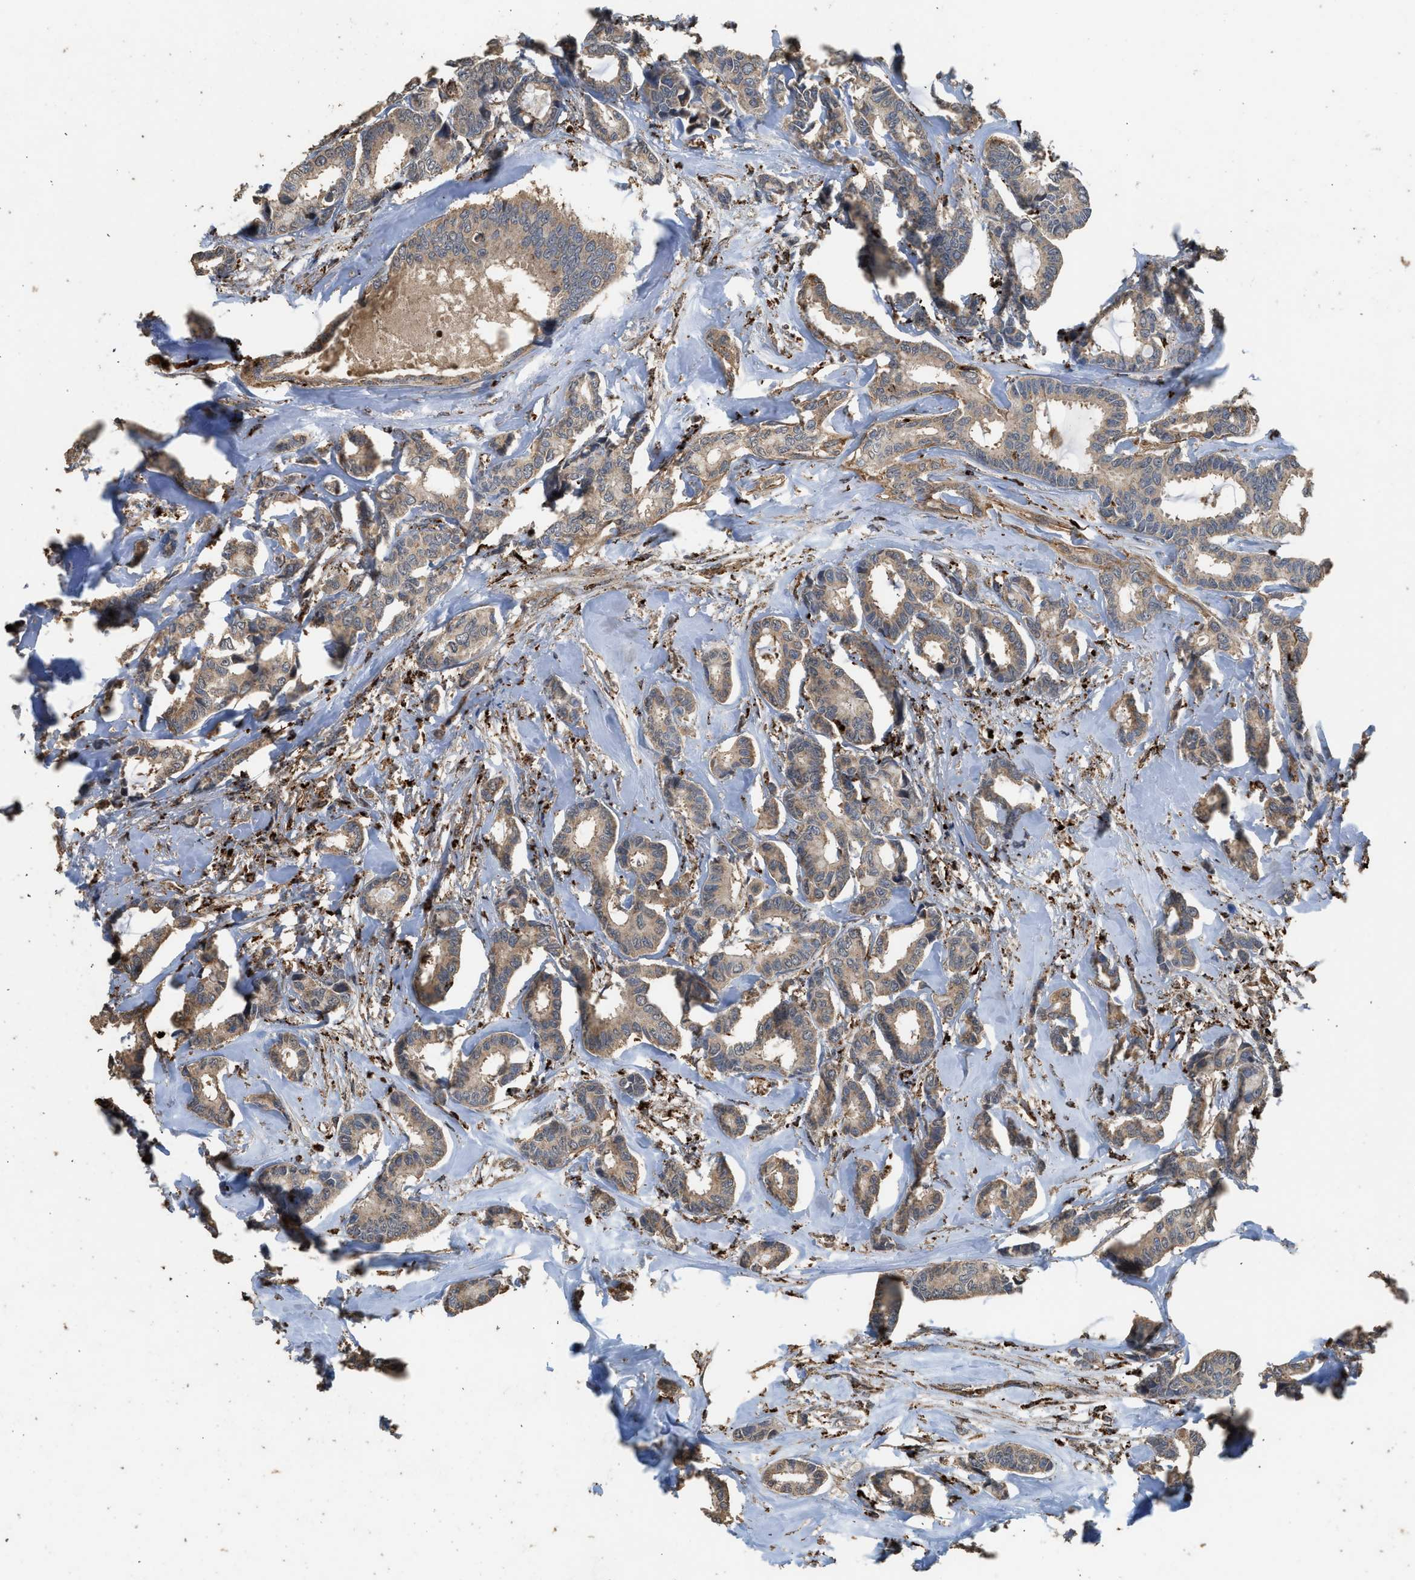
{"staining": {"intensity": "weak", "quantity": ">75%", "location": "cytoplasmic/membranous"}, "tissue": "breast cancer", "cell_type": "Tumor cells", "image_type": "cancer", "snomed": [{"axis": "morphology", "description": "Duct carcinoma"}, {"axis": "topography", "description": "Breast"}], "caption": "IHC of breast cancer (infiltrating ductal carcinoma) shows low levels of weak cytoplasmic/membranous staining in approximately >75% of tumor cells.", "gene": "CTSV", "patient": {"sex": "female", "age": 87}}